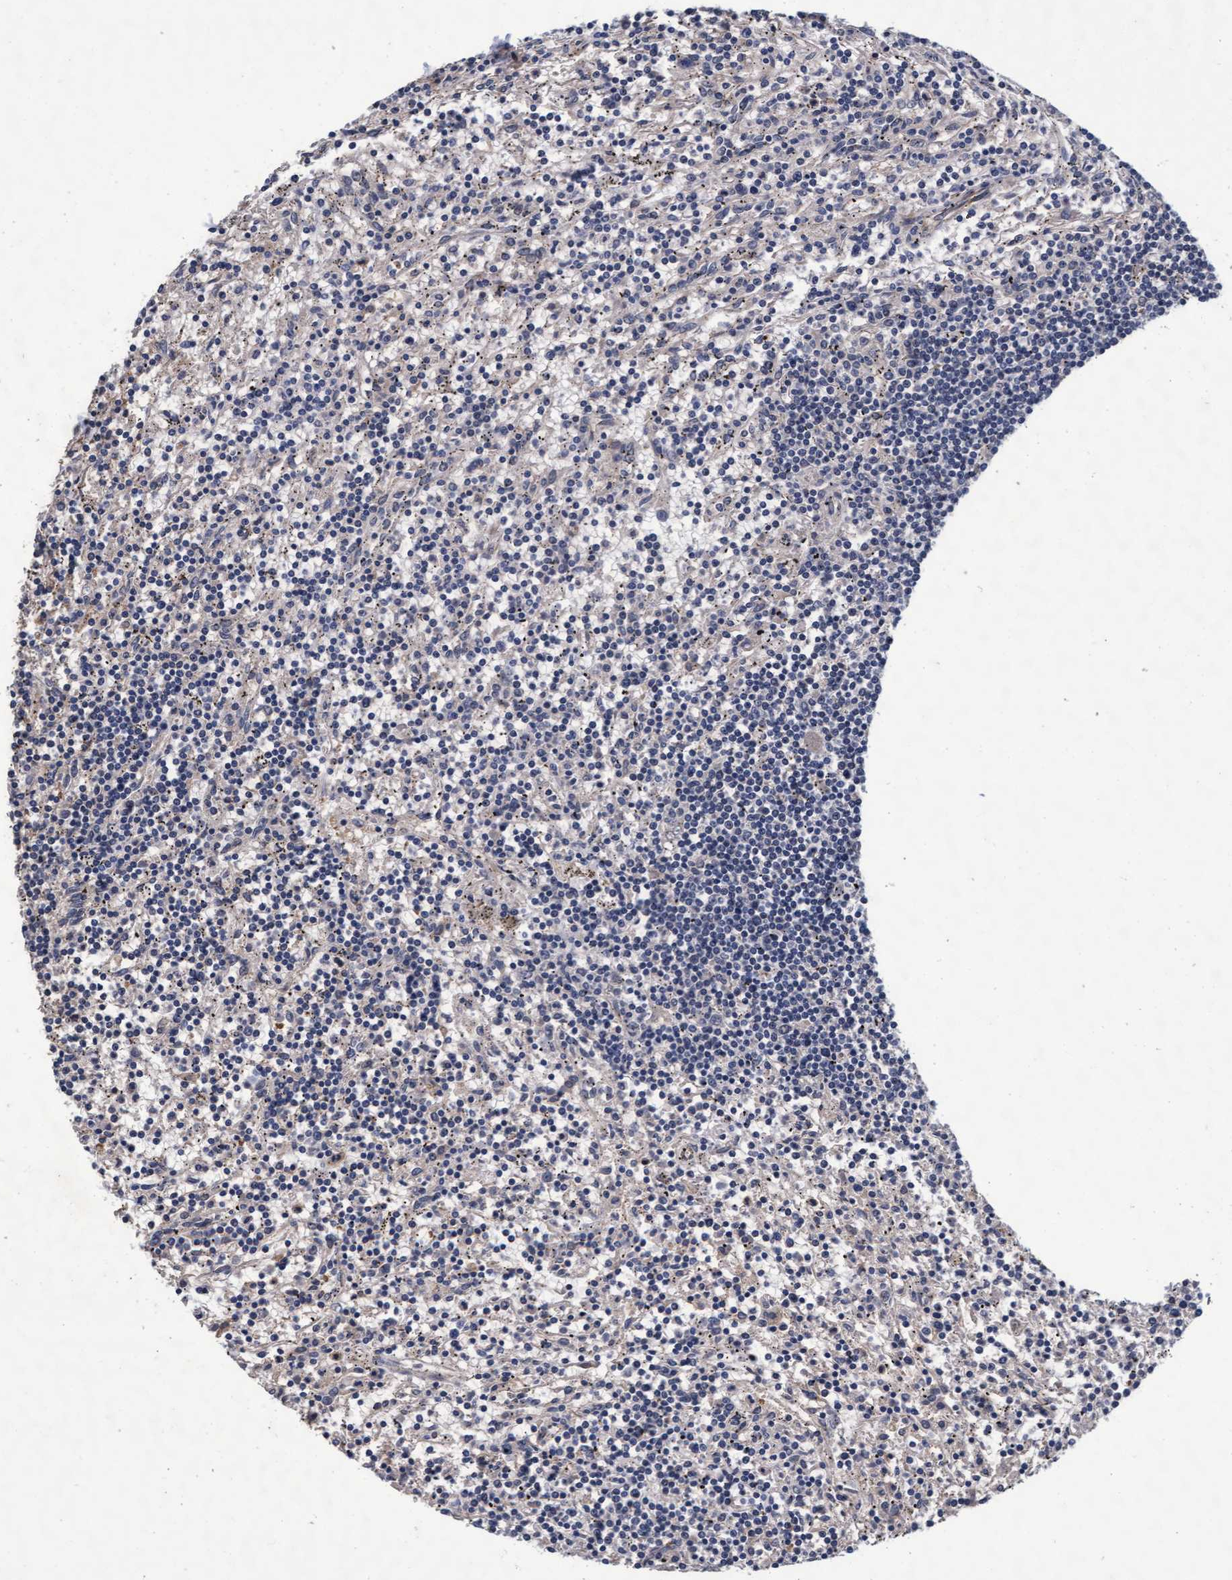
{"staining": {"intensity": "negative", "quantity": "none", "location": "none"}, "tissue": "lymphoma", "cell_type": "Tumor cells", "image_type": "cancer", "snomed": [{"axis": "morphology", "description": "Malignant lymphoma, non-Hodgkin's type, Low grade"}, {"axis": "topography", "description": "Spleen"}], "caption": "Protein analysis of lymphoma displays no significant expression in tumor cells. The staining was performed using DAB to visualize the protein expression in brown, while the nuclei were stained in blue with hematoxylin (Magnification: 20x).", "gene": "CPQ", "patient": {"sex": "male", "age": 76}}